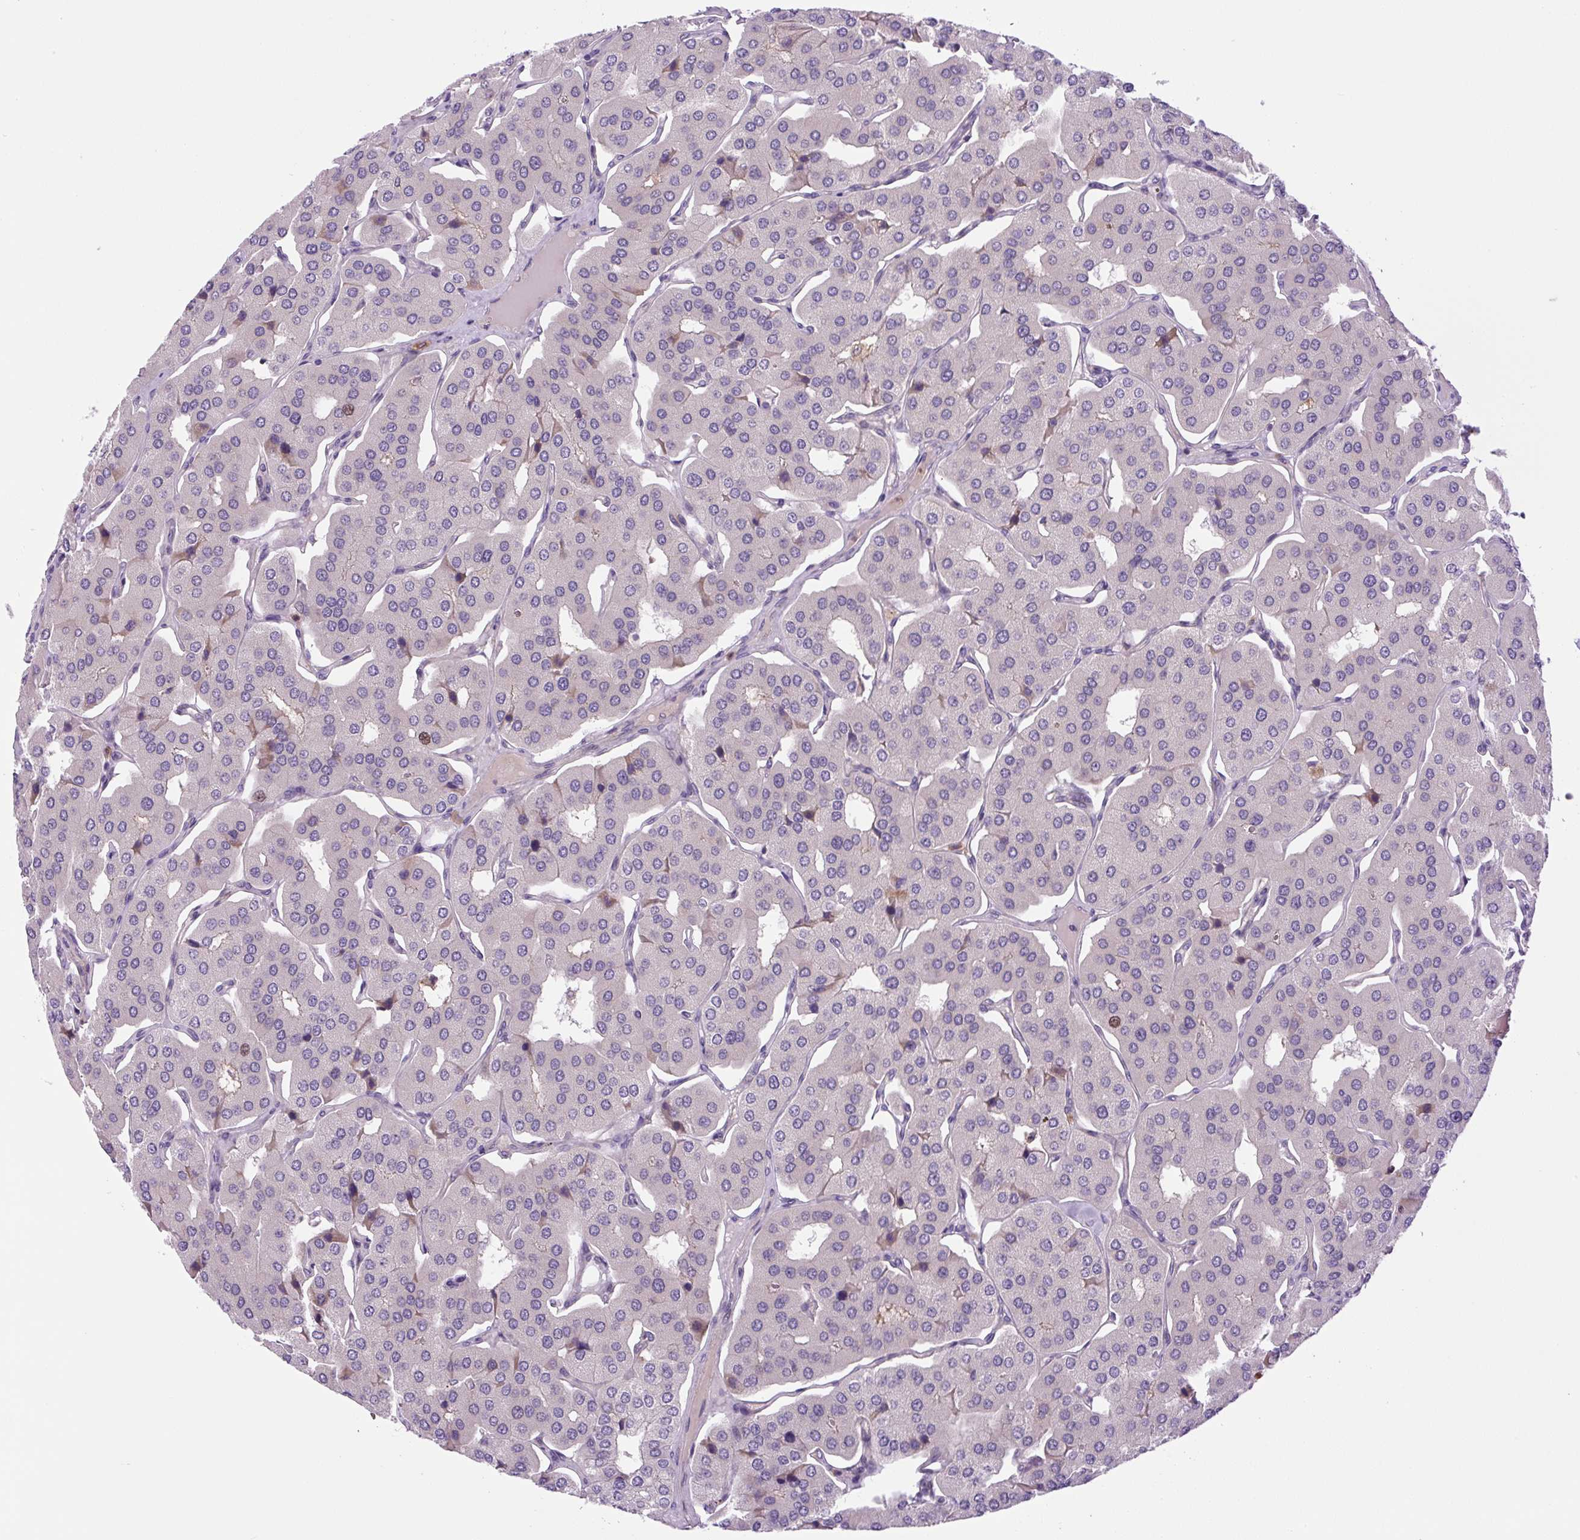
{"staining": {"intensity": "negative", "quantity": "none", "location": "none"}, "tissue": "parathyroid gland", "cell_type": "Glandular cells", "image_type": "normal", "snomed": [{"axis": "morphology", "description": "Normal tissue, NOS"}, {"axis": "morphology", "description": "Adenoma, NOS"}, {"axis": "topography", "description": "Parathyroid gland"}], "caption": "A high-resolution image shows immunohistochemistry staining of normal parathyroid gland, which exhibits no significant positivity in glandular cells.", "gene": "KIFC1", "patient": {"sex": "female", "age": 86}}